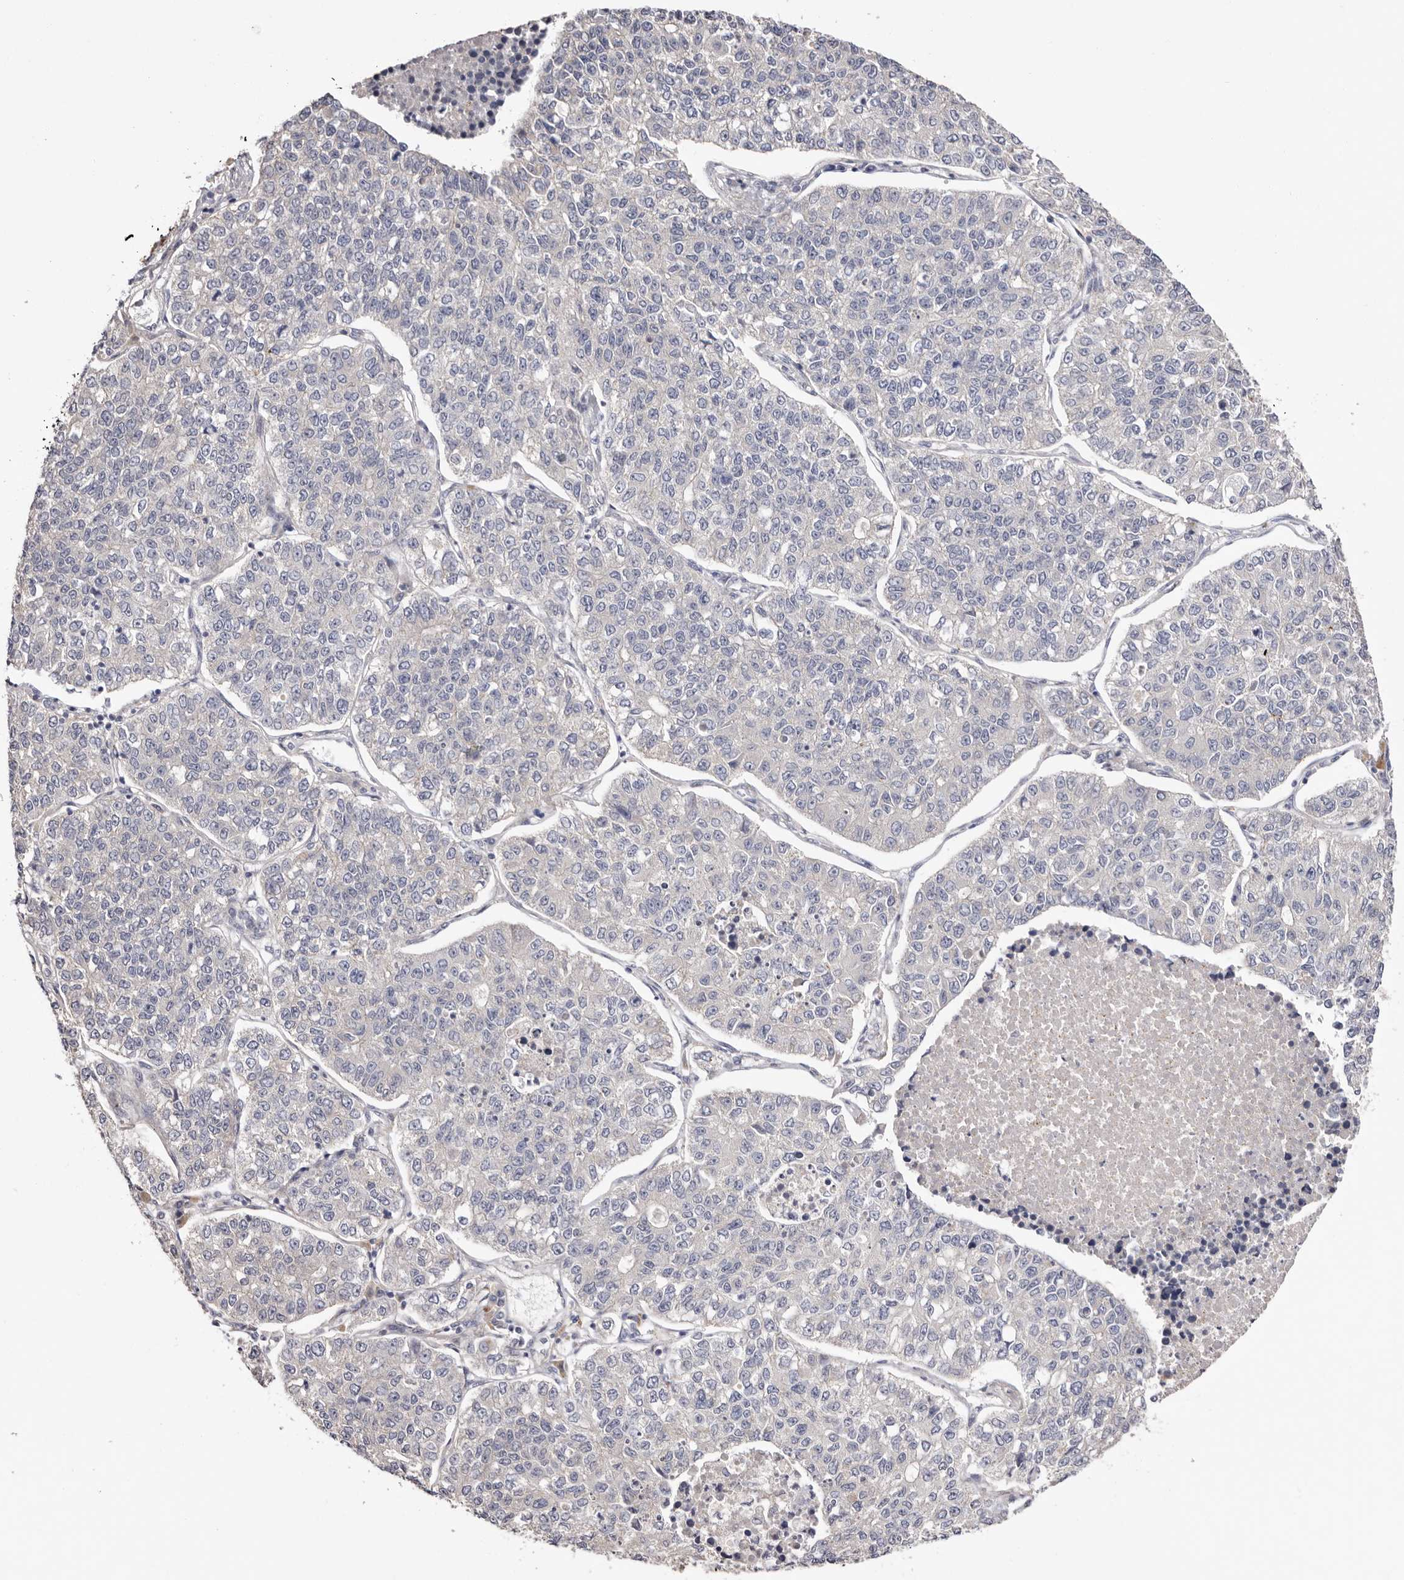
{"staining": {"intensity": "negative", "quantity": "none", "location": "none"}, "tissue": "lung cancer", "cell_type": "Tumor cells", "image_type": "cancer", "snomed": [{"axis": "morphology", "description": "Adenocarcinoma, NOS"}, {"axis": "topography", "description": "Lung"}], "caption": "Tumor cells show no significant expression in adenocarcinoma (lung). (DAB IHC with hematoxylin counter stain).", "gene": "FAM167B", "patient": {"sex": "male", "age": 49}}